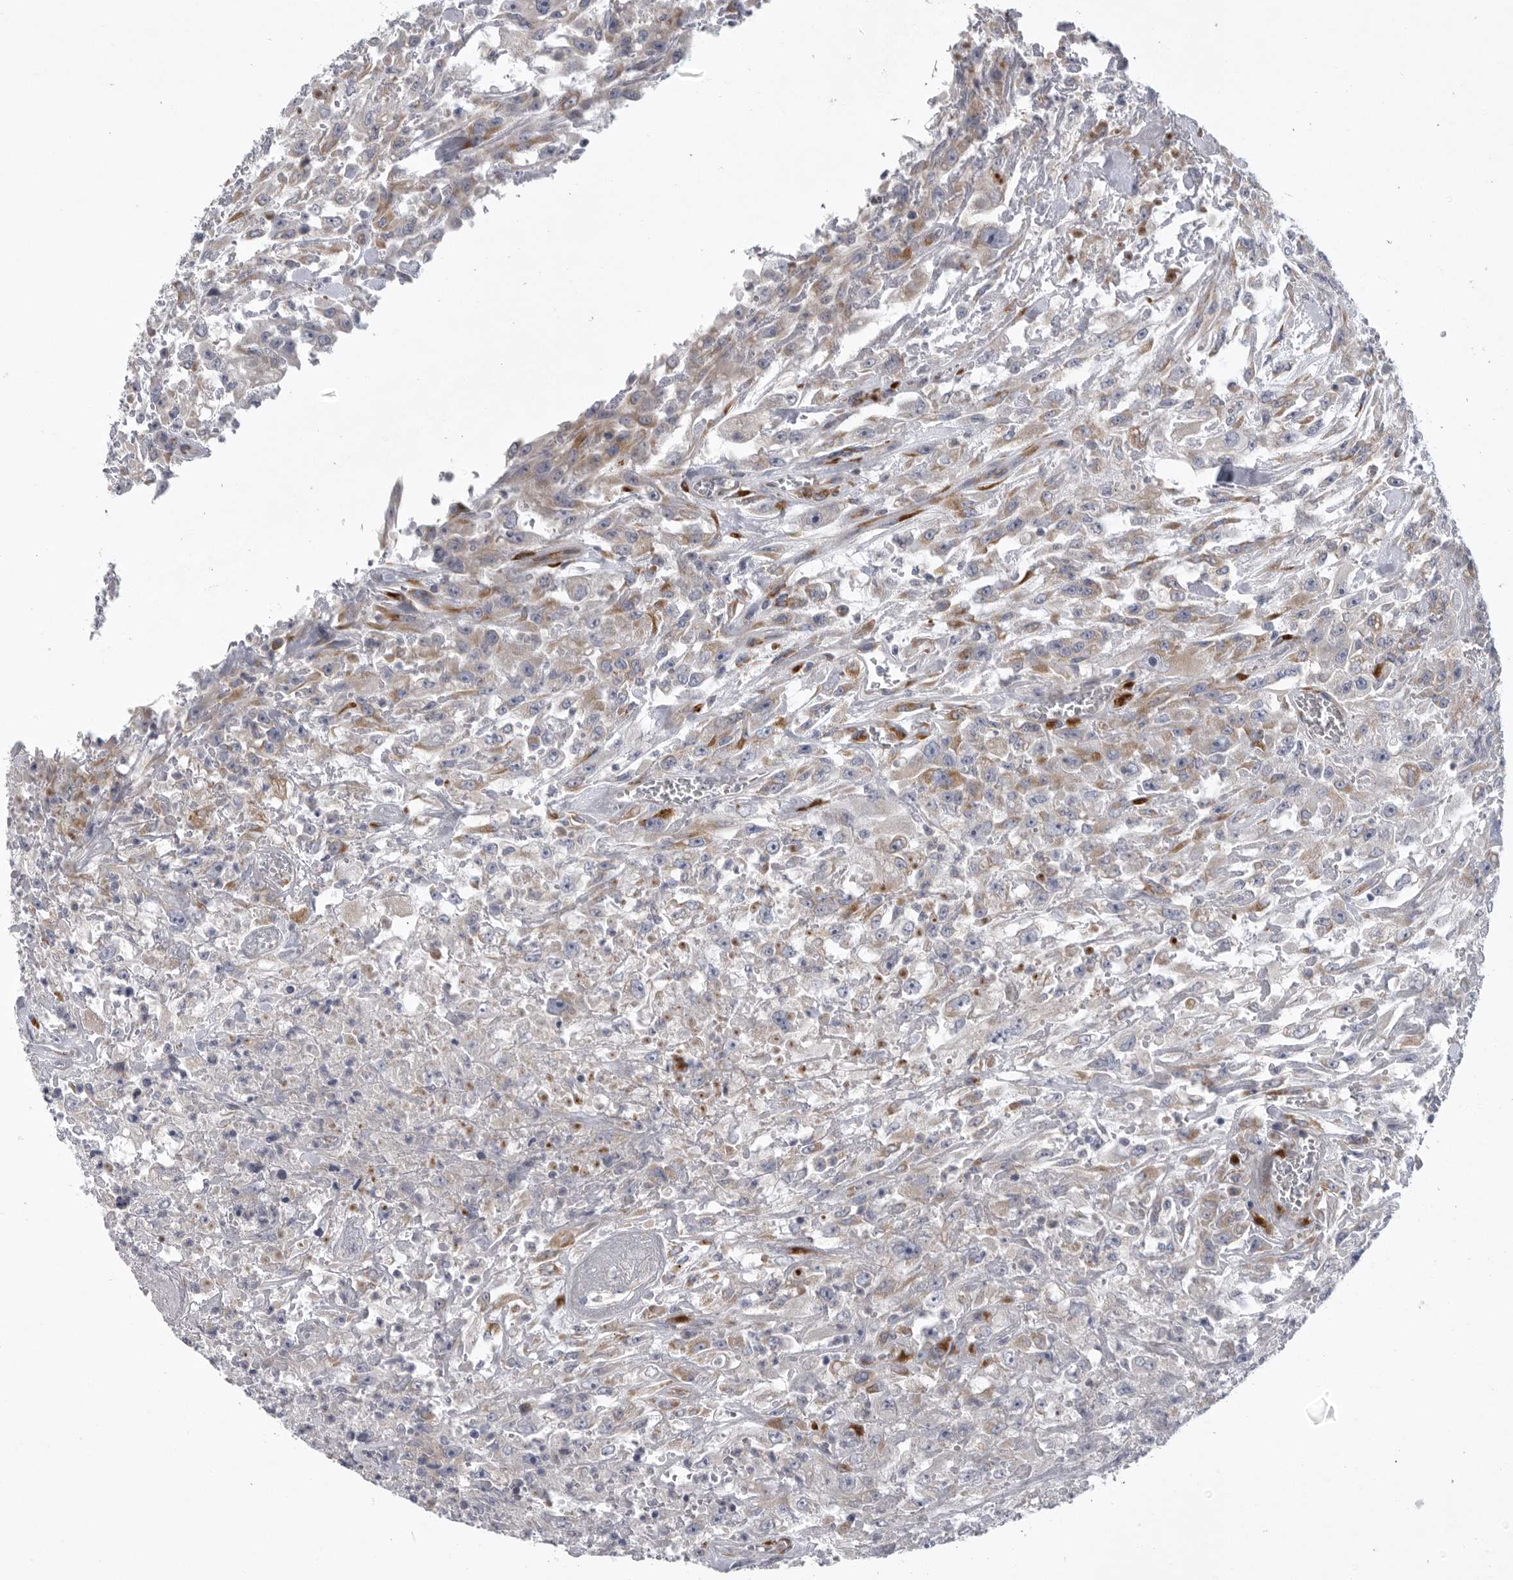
{"staining": {"intensity": "moderate", "quantity": "<25%", "location": "cytoplasmic/membranous"}, "tissue": "urothelial cancer", "cell_type": "Tumor cells", "image_type": "cancer", "snomed": [{"axis": "morphology", "description": "Urothelial carcinoma, High grade"}, {"axis": "topography", "description": "Urinary bladder"}], "caption": "Immunohistochemistry of human urothelial carcinoma (high-grade) demonstrates low levels of moderate cytoplasmic/membranous expression in approximately <25% of tumor cells.", "gene": "USP24", "patient": {"sex": "male", "age": 46}}